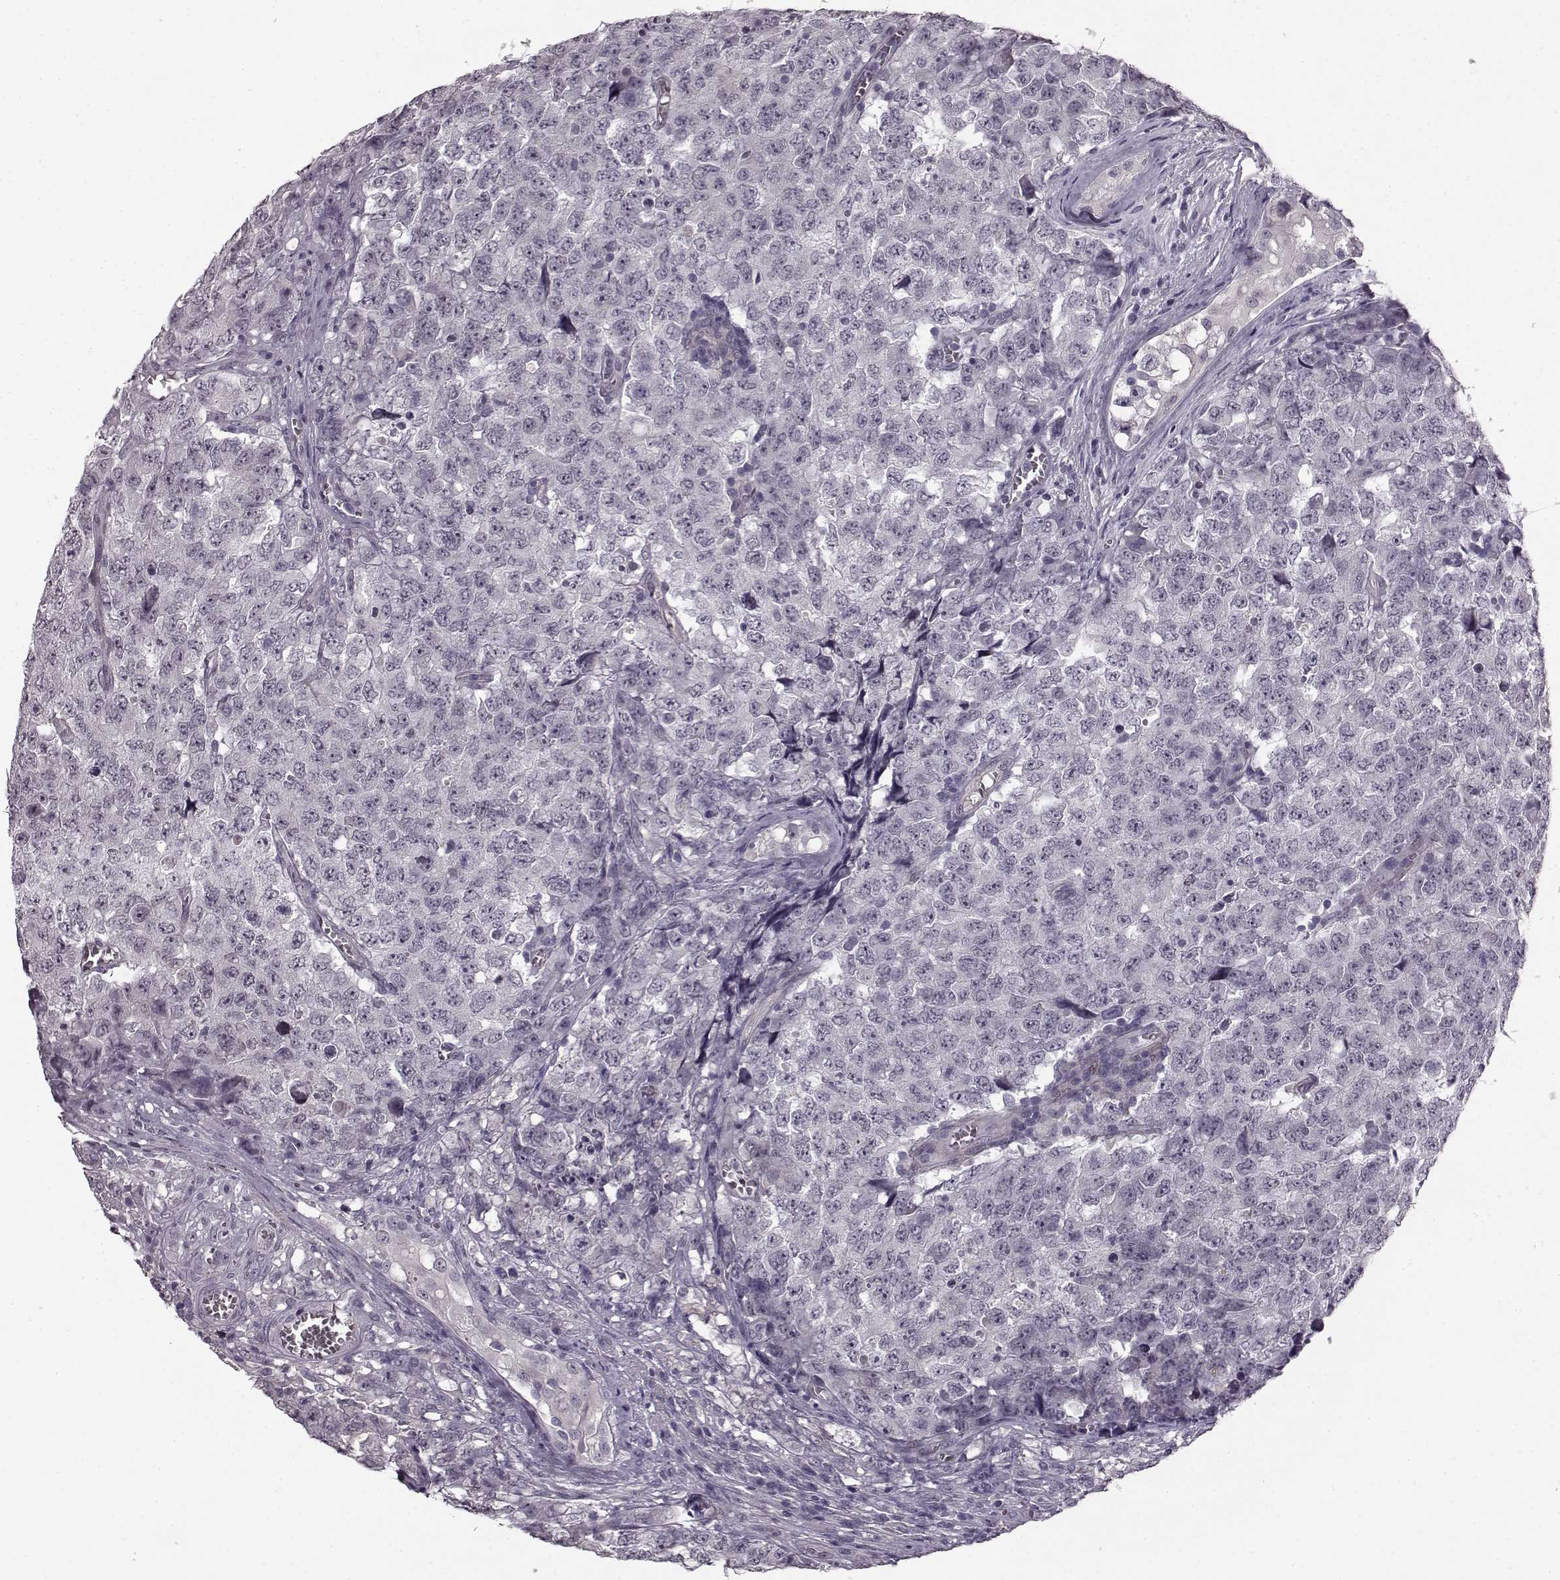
{"staining": {"intensity": "negative", "quantity": "none", "location": "none"}, "tissue": "testis cancer", "cell_type": "Tumor cells", "image_type": "cancer", "snomed": [{"axis": "morphology", "description": "Carcinoma, Embryonal, NOS"}, {"axis": "topography", "description": "Testis"}], "caption": "This is an immunohistochemistry micrograph of human testis cancer (embryonal carcinoma). There is no staining in tumor cells.", "gene": "SLCO3A1", "patient": {"sex": "male", "age": 23}}